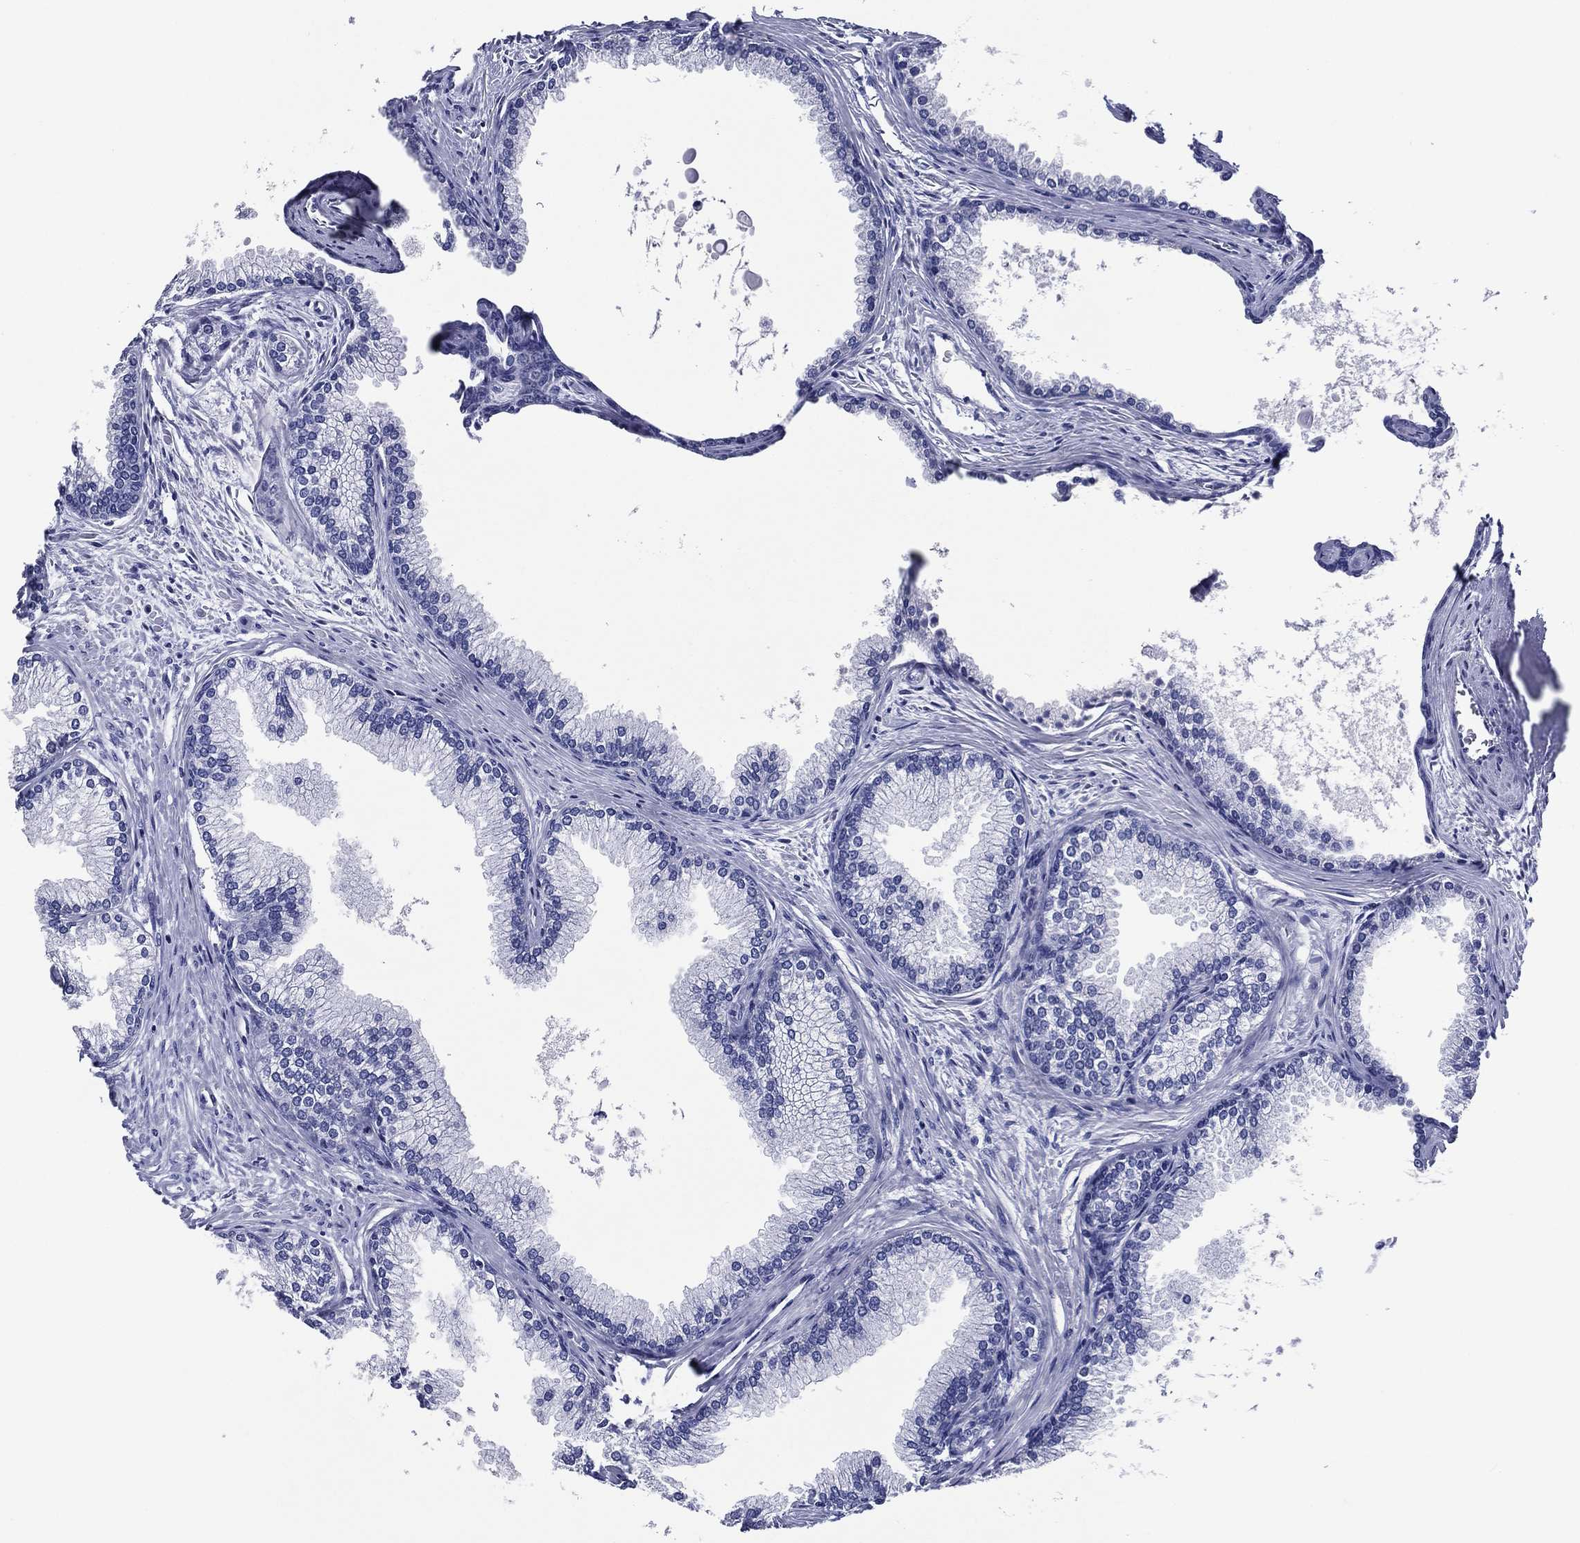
{"staining": {"intensity": "negative", "quantity": "none", "location": "none"}, "tissue": "prostate", "cell_type": "Glandular cells", "image_type": "normal", "snomed": [{"axis": "morphology", "description": "Normal tissue, NOS"}, {"axis": "topography", "description": "Prostate"}], "caption": "High power microscopy photomicrograph of an IHC photomicrograph of unremarkable prostate, revealing no significant expression in glandular cells. (Stains: DAB IHC with hematoxylin counter stain, Microscopy: brightfield microscopy at high magnification).", "gene": "ACE2", "patient": {"sex": "male", "age": 72}}